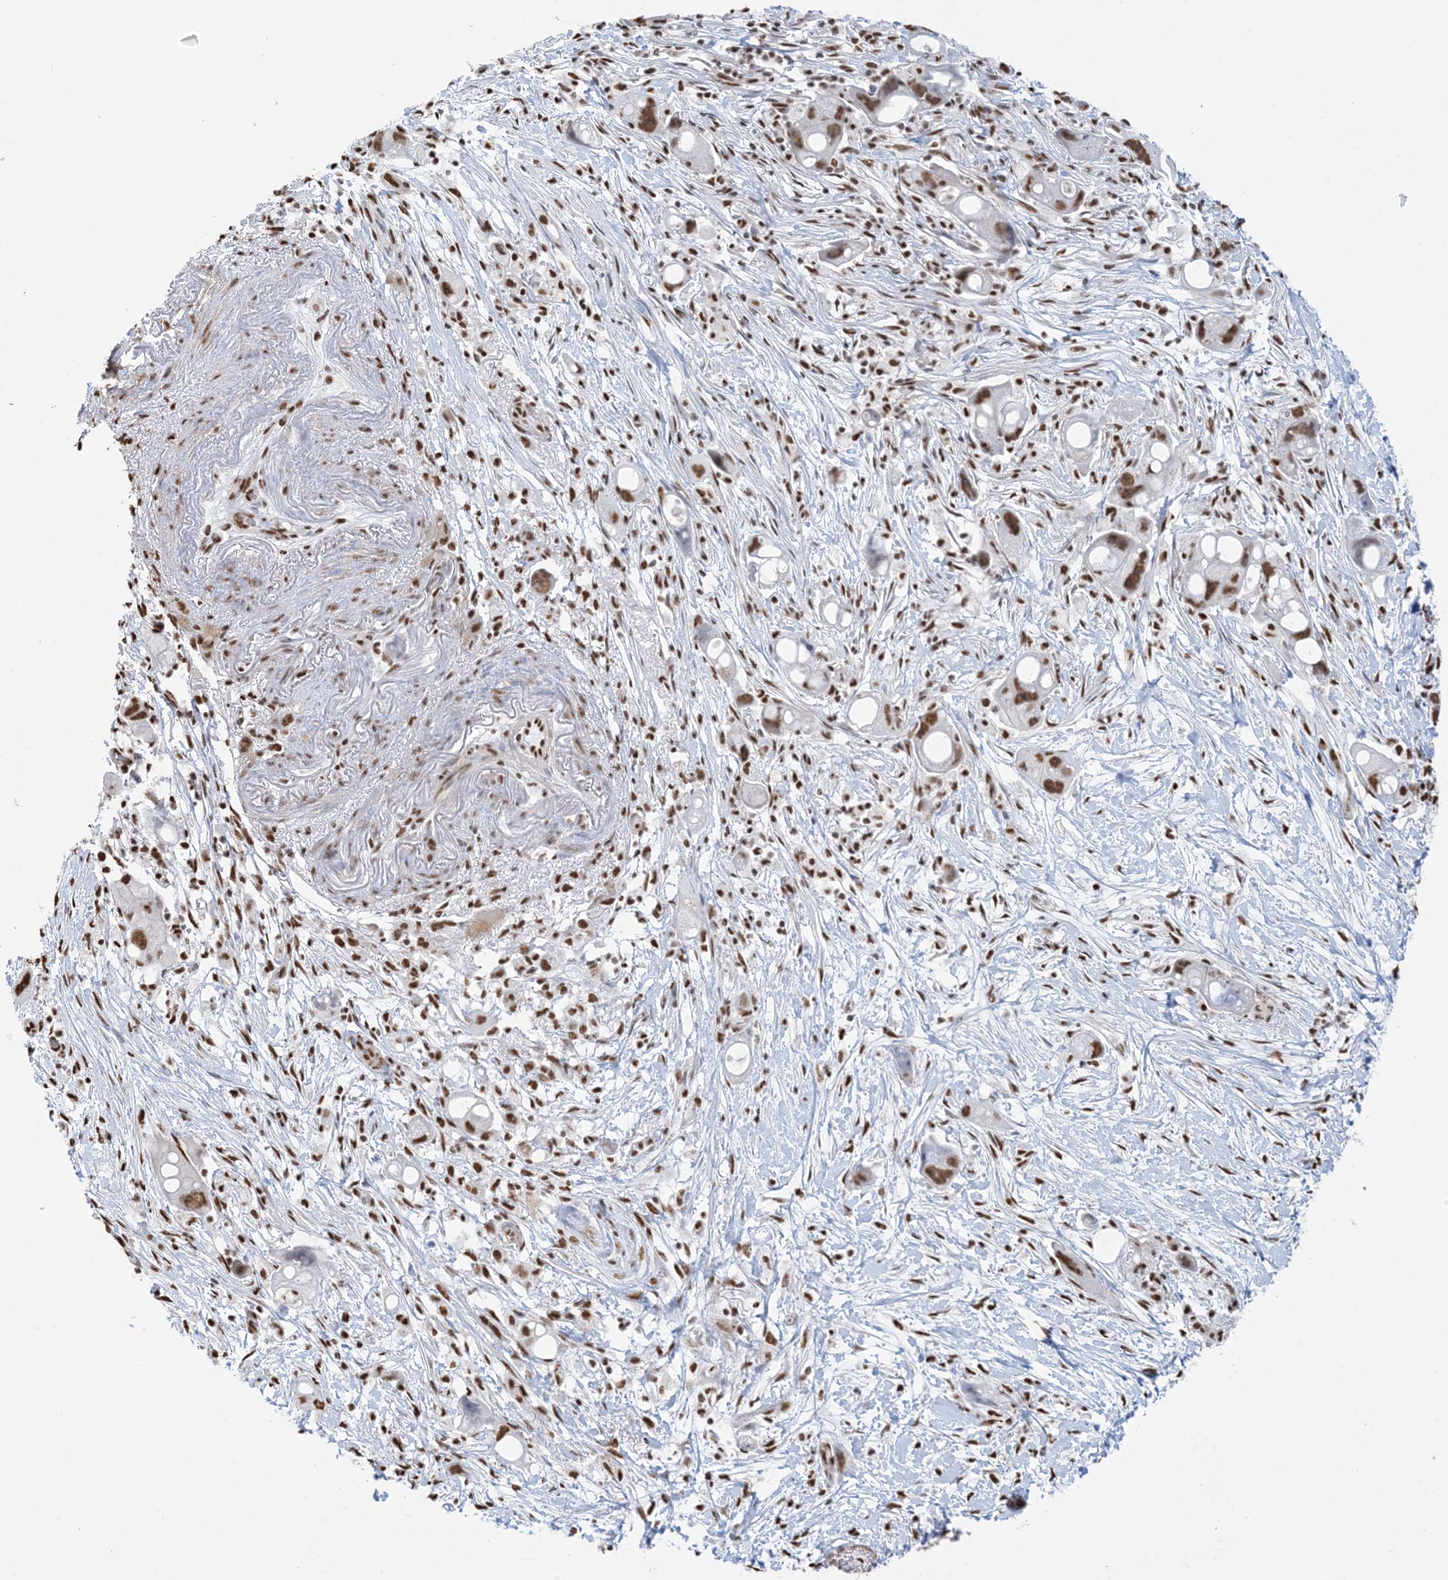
{"staining": {"intensity": "moderate", "quantity": ">75%", "location": "nuclear"}, "tissue": "pancreatic cancer", "cell_type": "Tumor cells", "image_type": "cancer", "snomed": [{"axis": "morphology", "description": "Normal tissue, NOS"}, {"axis": "morphology", "description": "Adenocarcinoma, NOS"}, {"axis": "topography", "description": "Pancreas"}], "caption": "About >75% of tumor cells in pancreatic adenocarcinoma demonstrate moderate nuclear protein staining as visualized by brown immunohistochemical staining.", "gene": "ZNF792", "patient": {"sex": "female", "age": 68}}